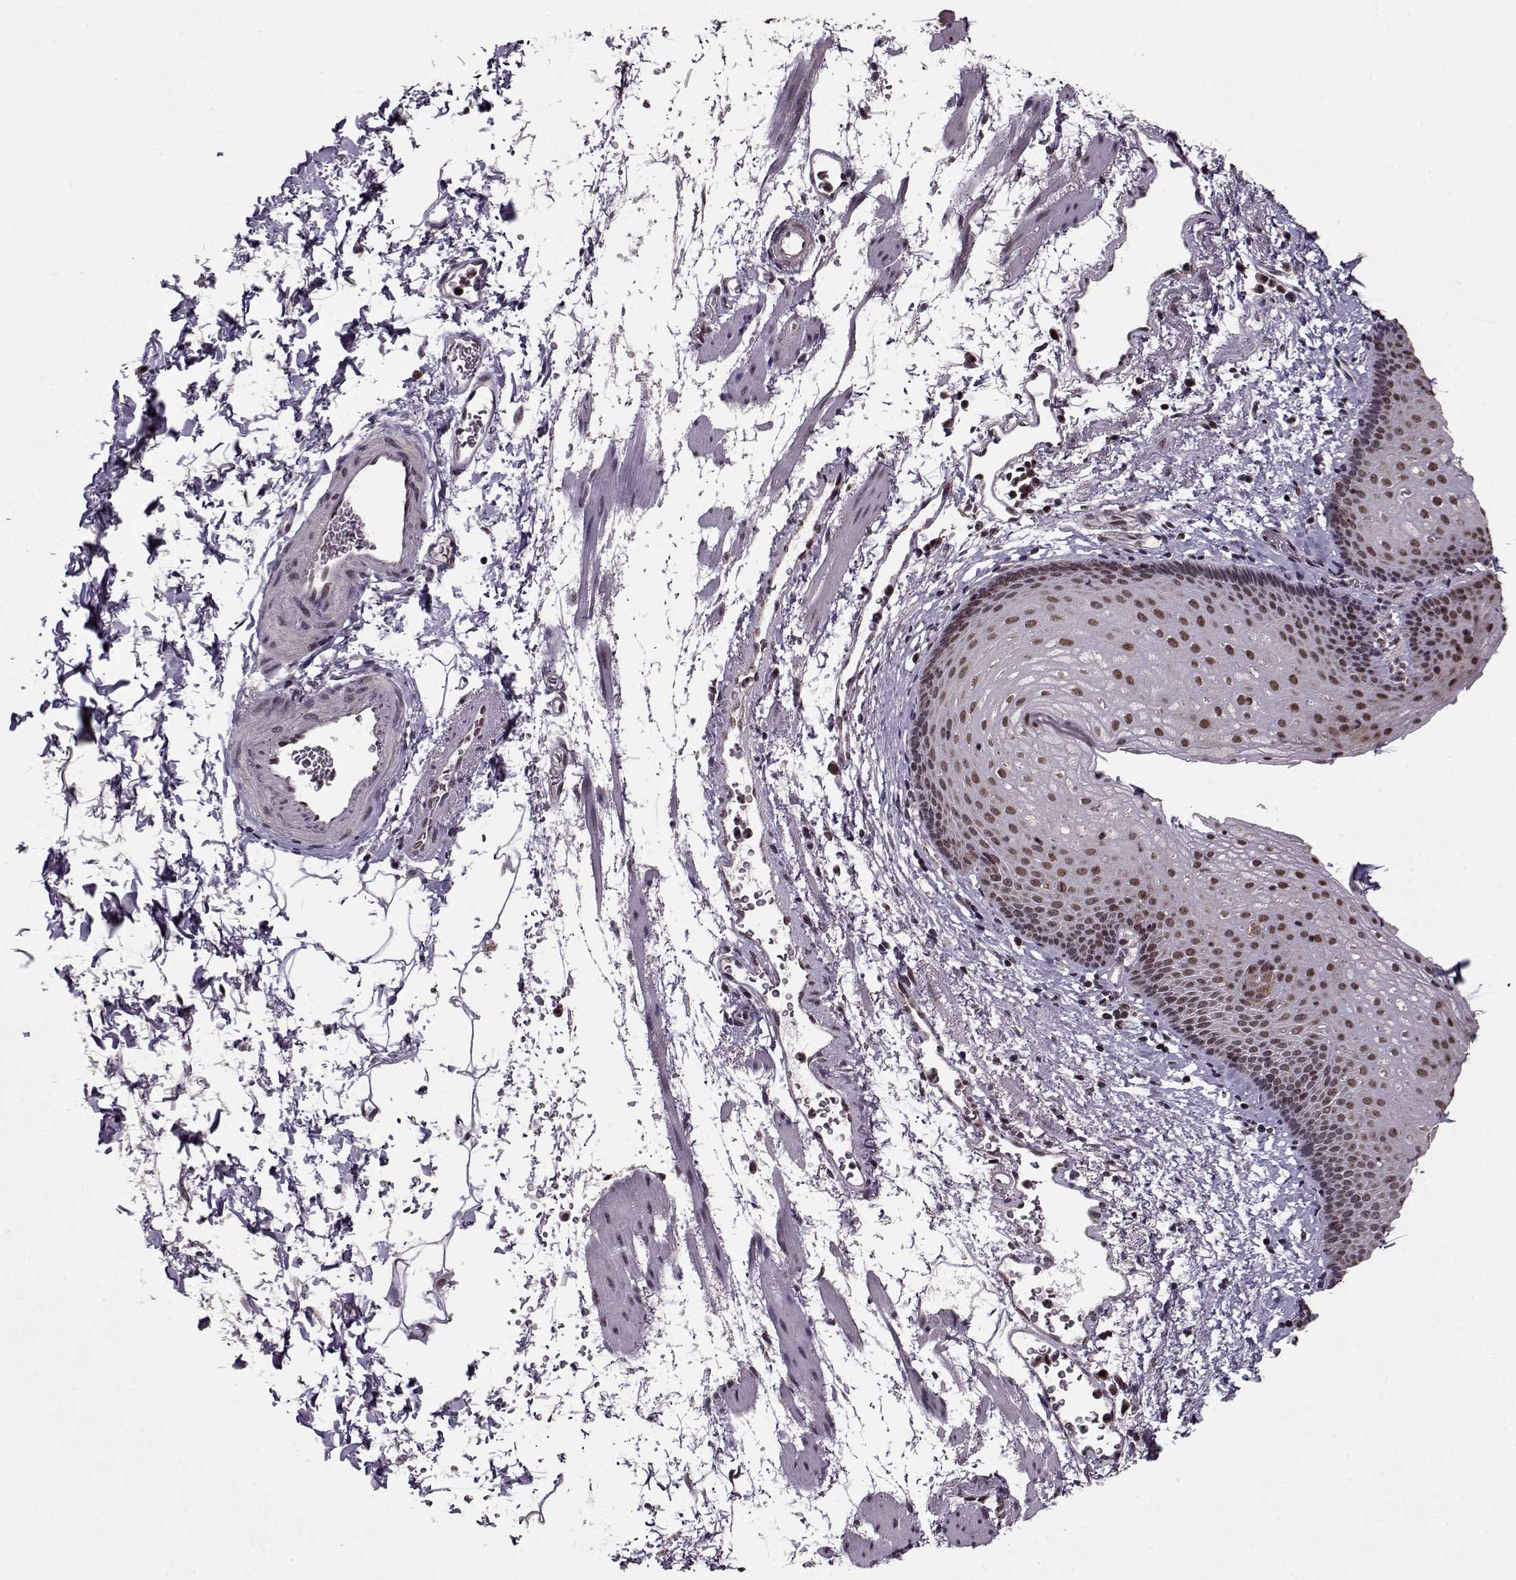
{"staining": {"intensity": "moderate", "quantity": ">75%", "location": "nuclear"}, "tissue": "esophagus", "cell_type": "Squamous epithelial cells", "image_type": "normal", "snomed": [{"axis": "morphology", "description": "Normal tissue, NOS"}, {"axis": "topography", "description": "Esophagus"}], "caption": "Esophagus stained for a protein exhibits moderate nuclear positivity in squamous epithelial cells. Immunohistochemistry (ihc) stains the protein of interest in brown and the nuclei are stained blue.", "gene": "PSMA7", "patient": {"sex": "female", "age": 64}}